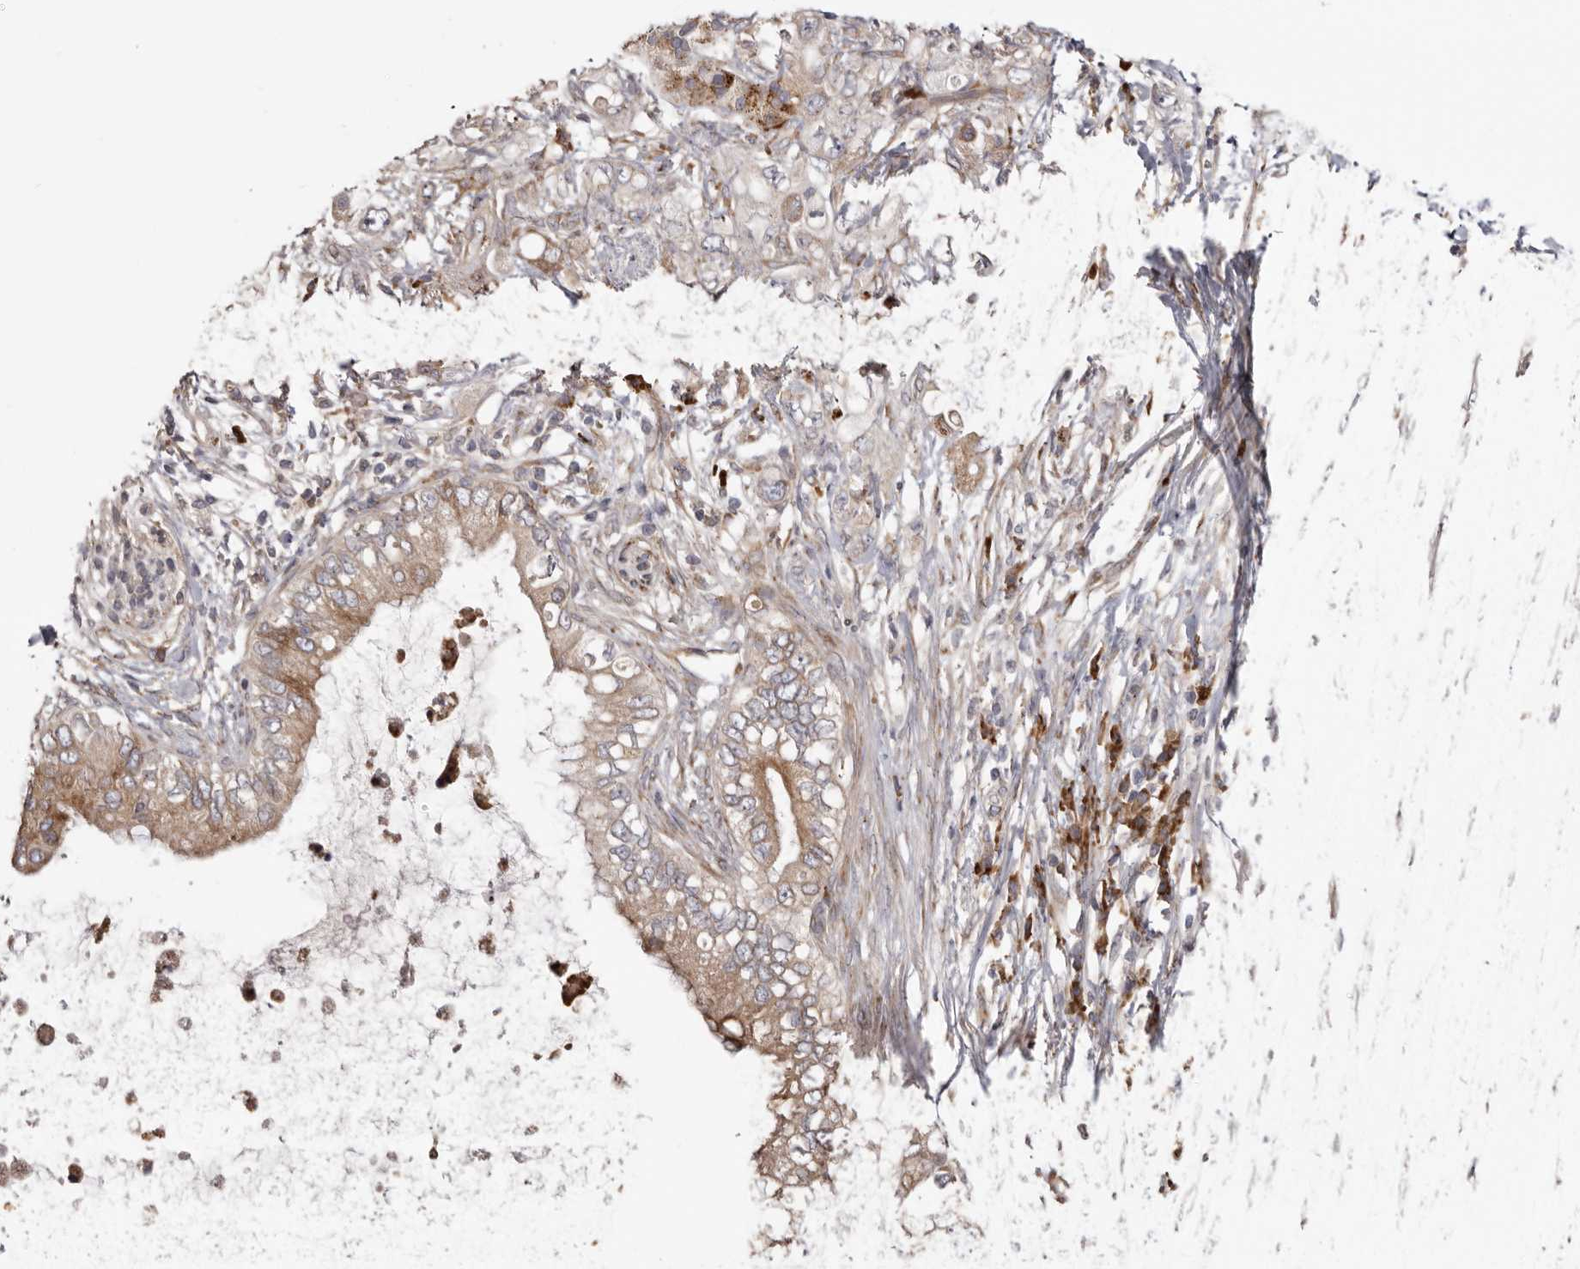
{"staining": {"intensity": "moderate", "quantity": "25%-75%", "location": "cytoplasmic/membranous"}, "tissue": "pancreatic cancer", "cell_type": "Tumor cells", "image_type": "cancer", "snomed": [{"axis": "morphology", "description": "Adenocarcinoma, NOS"}, {"axis": "topography", "description": "Pancreas"}], "caption": "High-magnification brightfield microscopy of pancreatic cancer (adenocarcinoma) stained with DAB (3,3'-diaminobenzidine) (brown) and counterstained with hematoxylin (blue). tumor cells exhibit moderate cytoplasmic/membranous staining is appreciated in about25%-75% of cells.", "gene": "NUP43", "patient": {"sex": "female", "age": 56}}